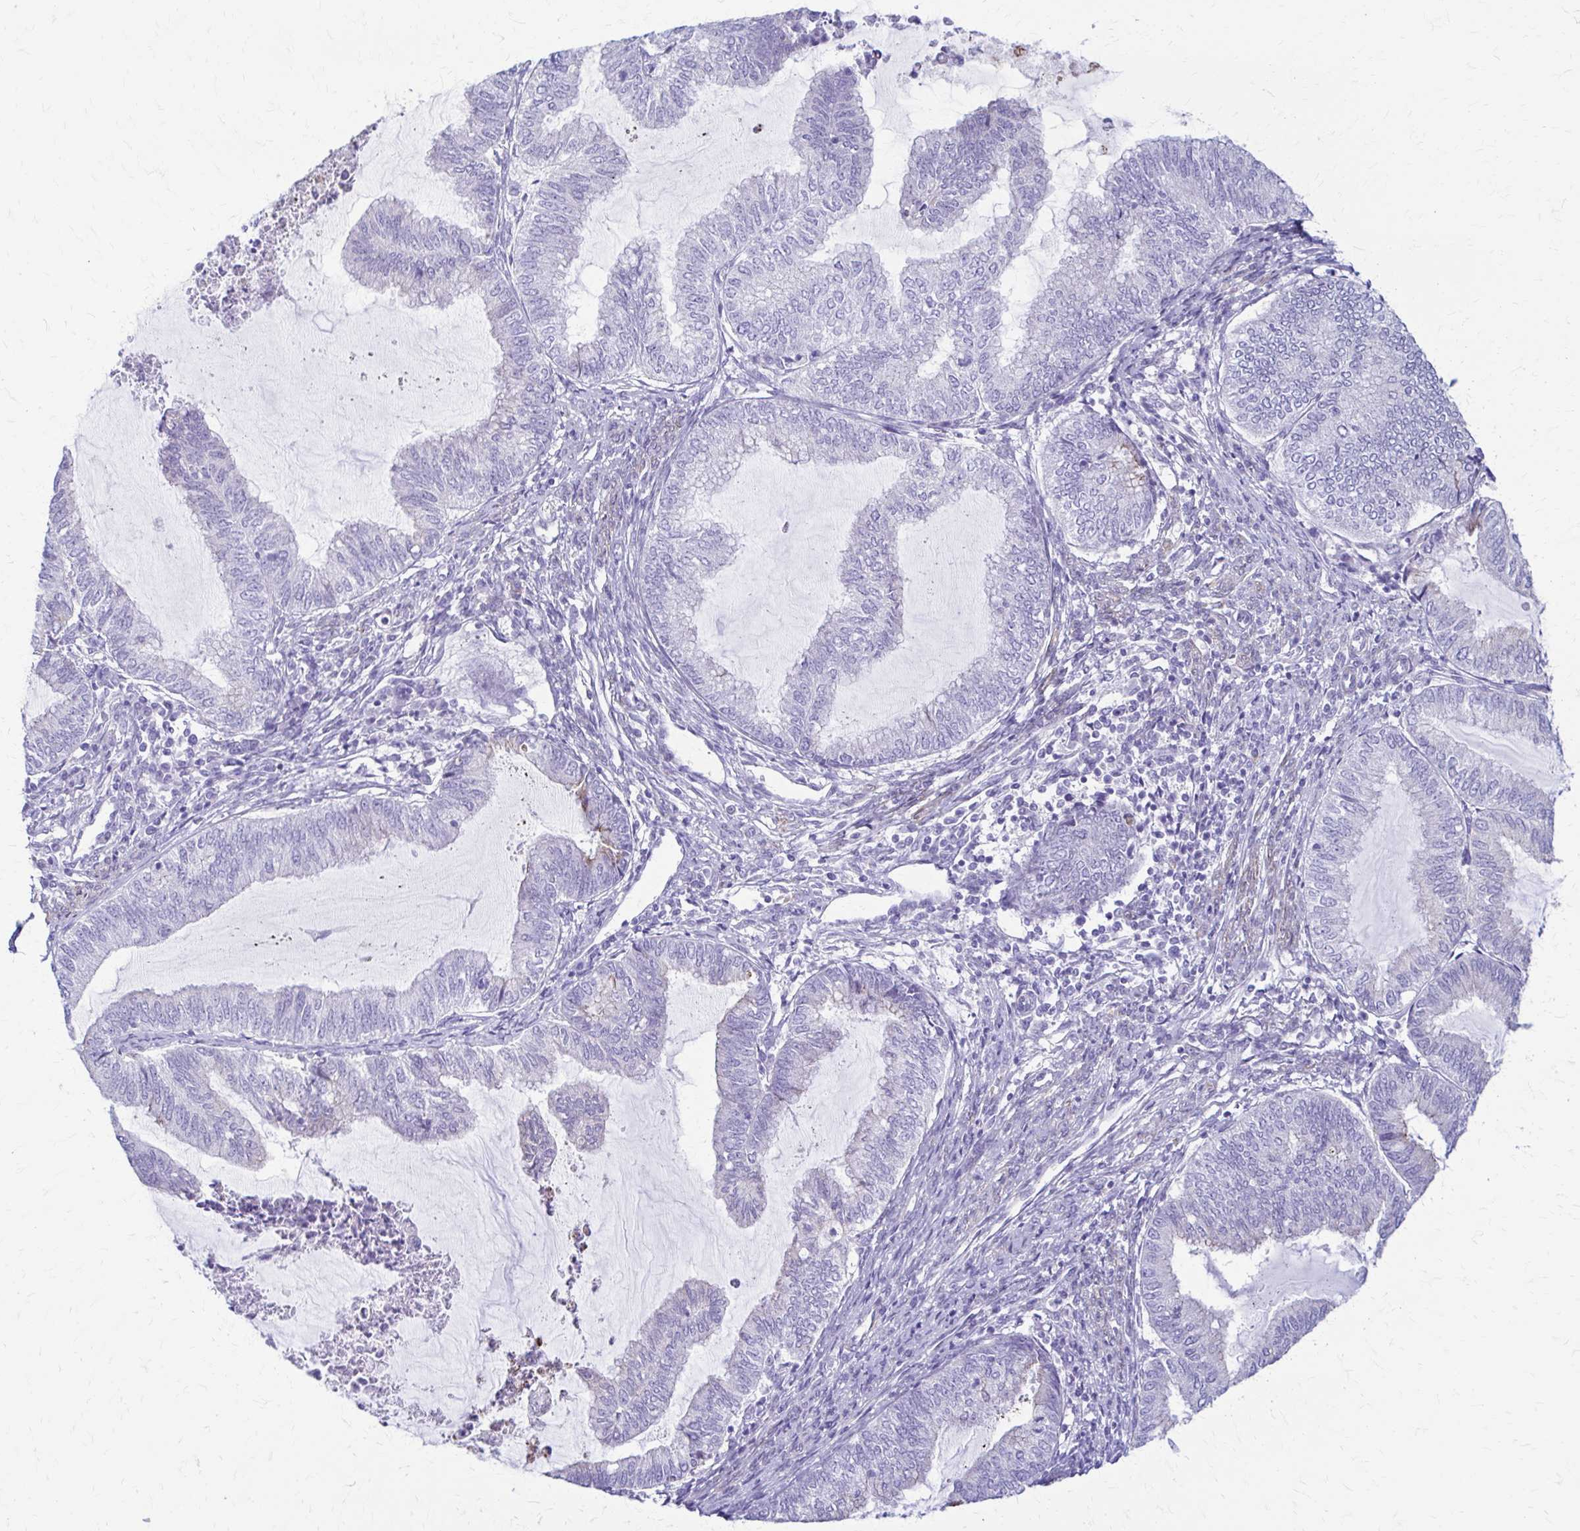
{"staining": {"intensity": "negative", "quantity": "none", "location": "none"}, "tissue": "endometrial cancer", "cell_type": "Tumor cells", "image_type": "cancer", "snomed": [{"axis": "morphology", "description": "Adenocarcinoma, NOS"}, {"axis": "topography", "description": "Endometrium"}], "caption": "The immunohistochemistry photomicrograph has no significant staining in tumor cells of adenocarcinoma (endometrial) tissue.", "gene": "DSP", "patient": {"sex": "female", "age": 79}}